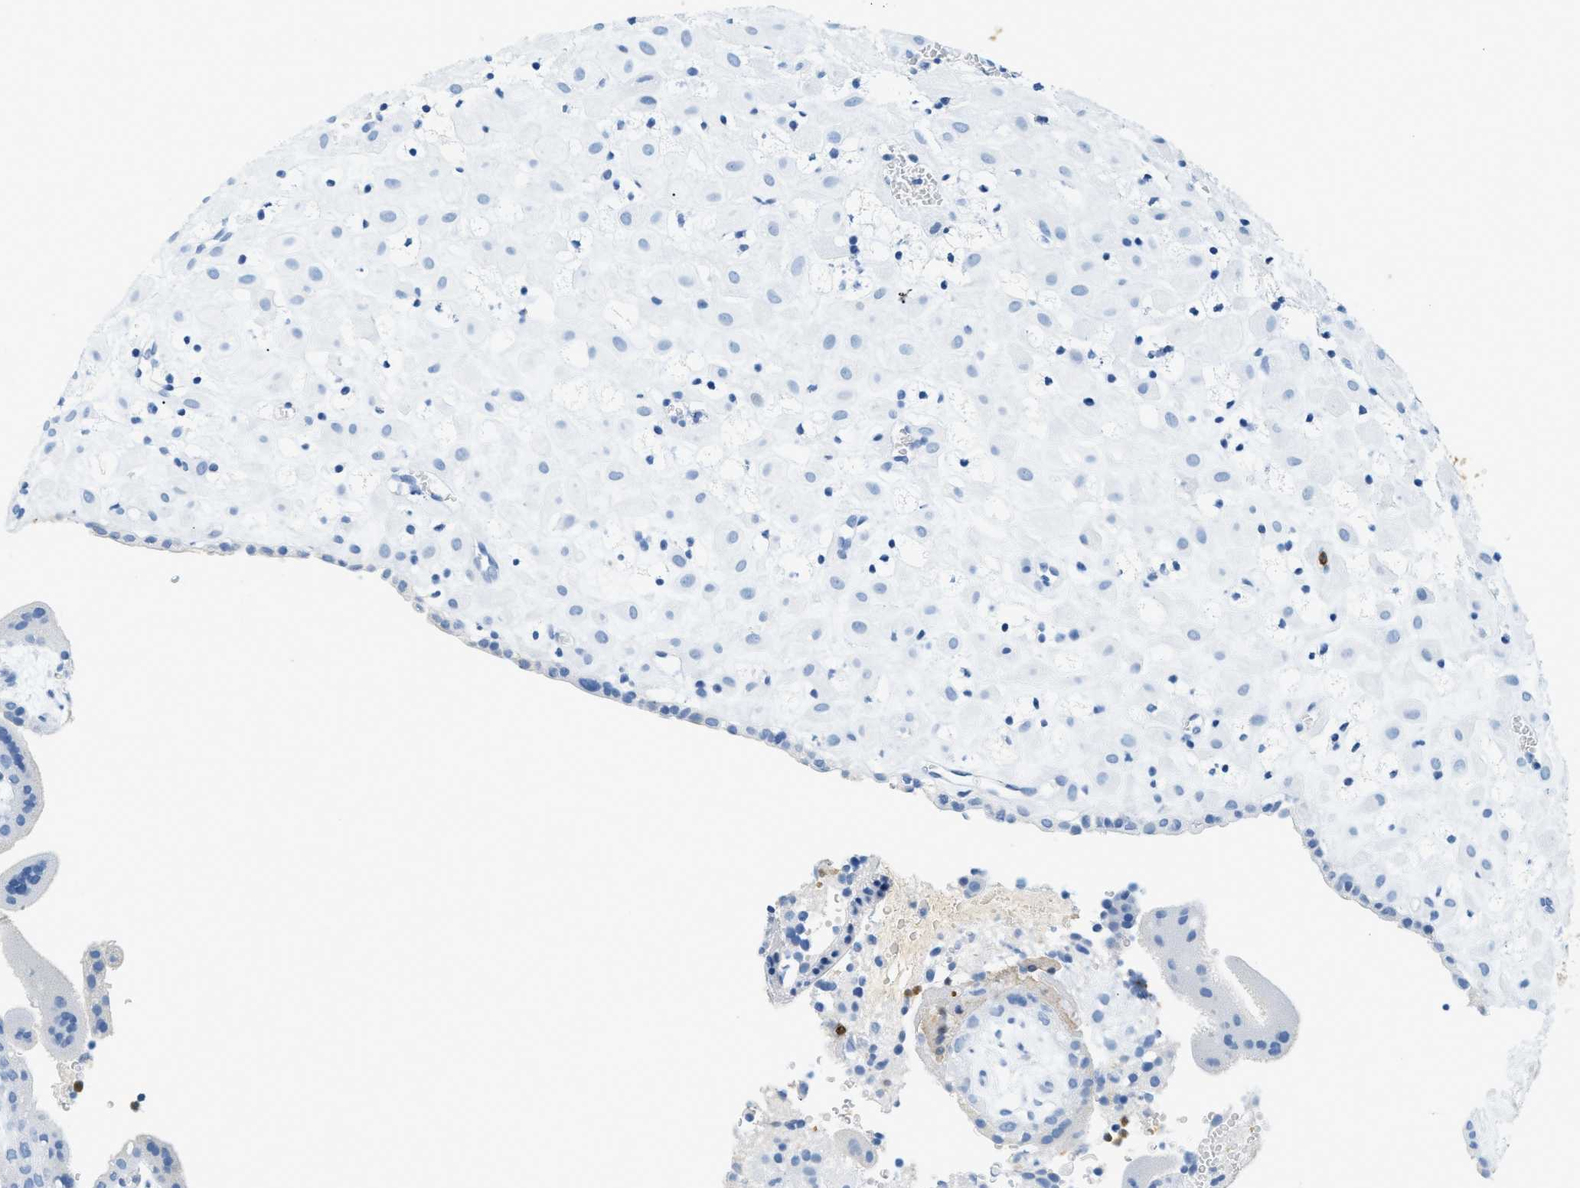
{"staining": {"intensity": "negative", "quantity": "none", "location": "none"}, "tissue": "placenta", "cell_type": "Decidual cells", "image_type": "normal", "snomed": [{"axis": "morphology", "description": "Normal tissue, NOS"}, {"axis": "topography", "description": "Placenta"}], "caption": "DAB (3,3'-diaminobenzidine) immunohistochemical staining of benign human placenta shows no significant expression in decidual cells.", "gene": "LCN2", "patient": {"sex": "female", "age": 18}}